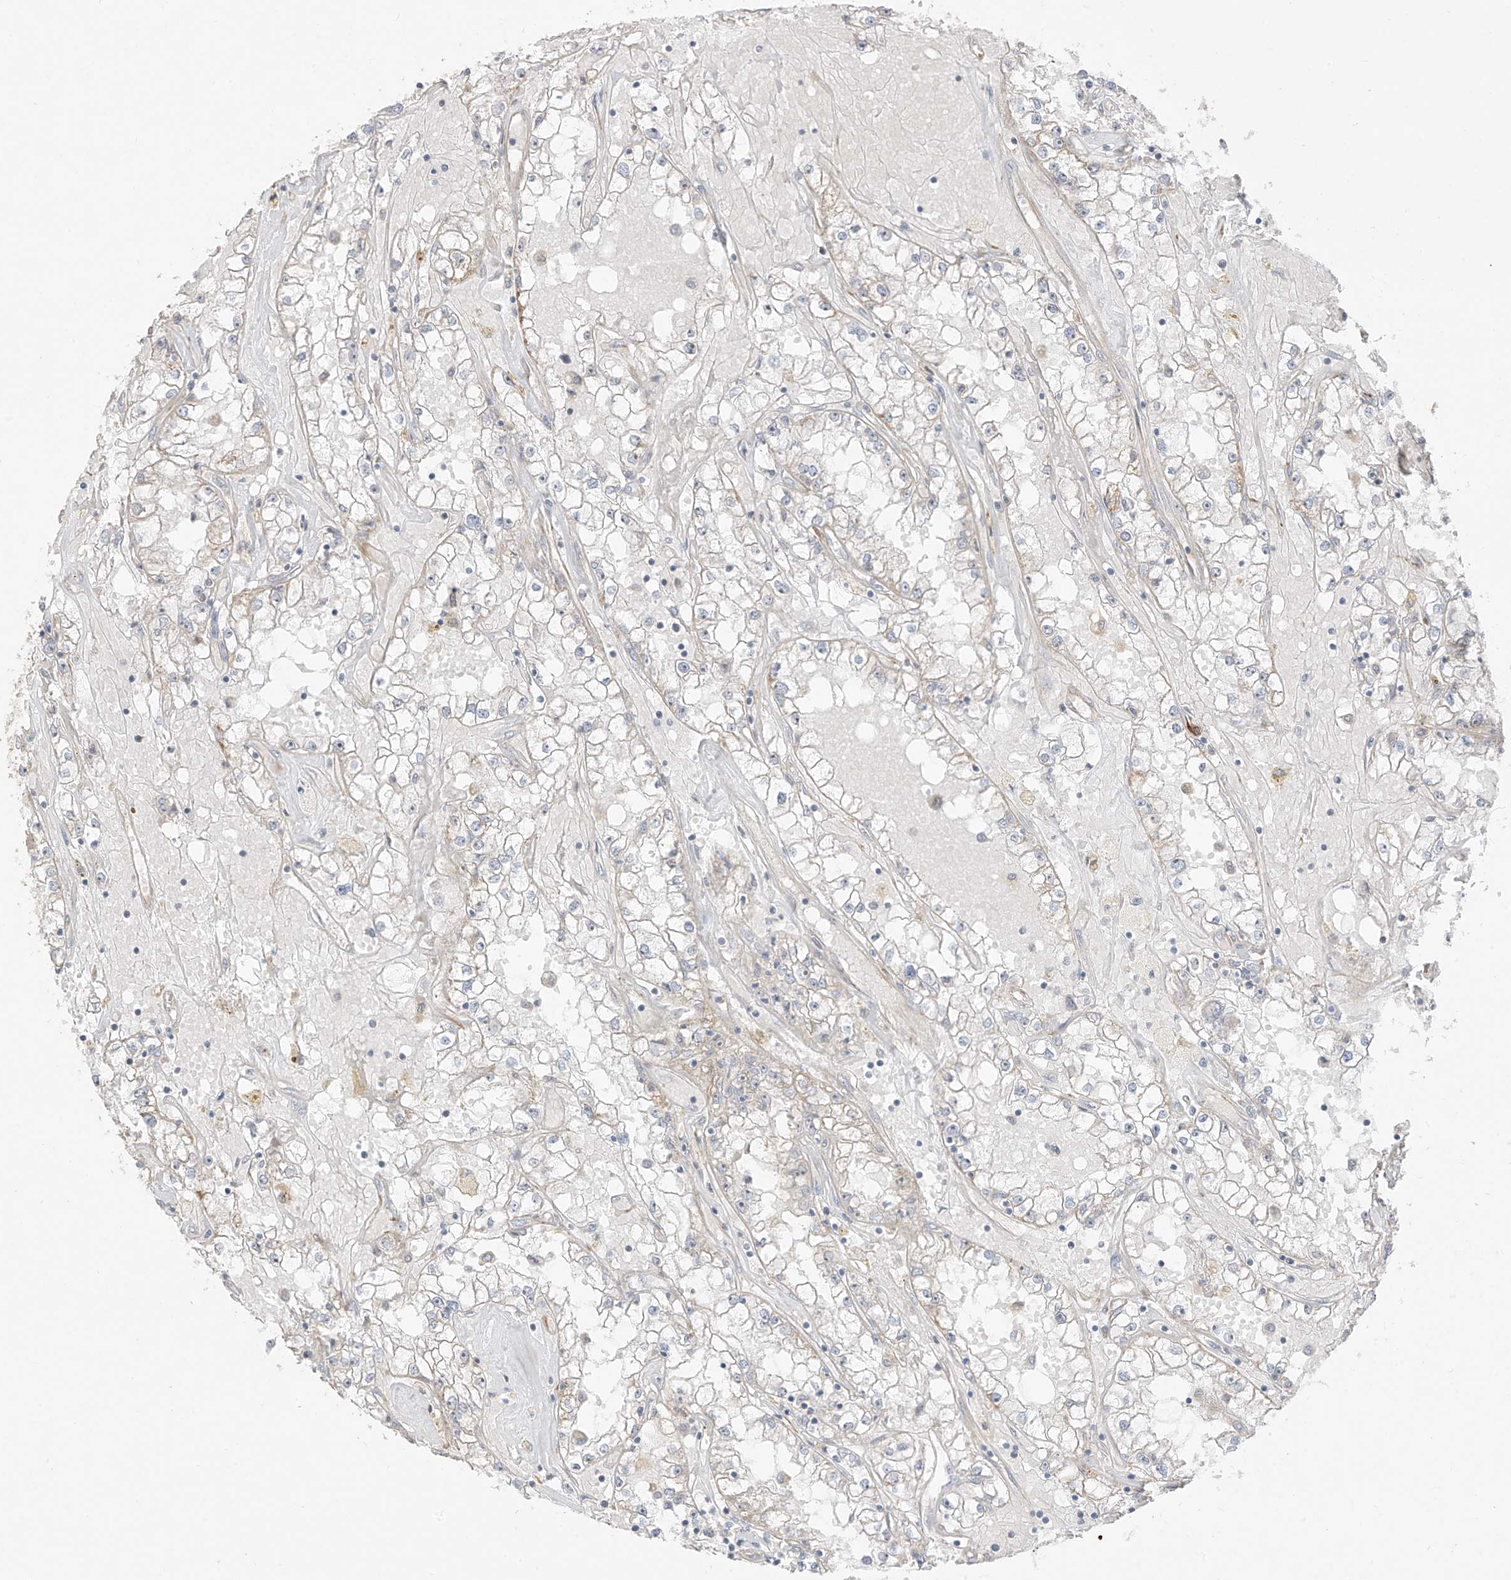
{"staining": {"intensity": "negative", "quantity": "none", "location": "none"}, "tissue": "renal cancer", "cell_type": "Tumor cells", "image_type": "cancer", "snomed": [{"axis": "morphology", "description": "Adenocarcinoma, NOS"}, {"axis": "topography", "description": "Kidney"}], "caption": "Renal cancer was stained to show a protein in brown. There is no significant staining in tumor cells.", "gene": "DCDC2", "patient": {"sex": "male", "age": 56}}